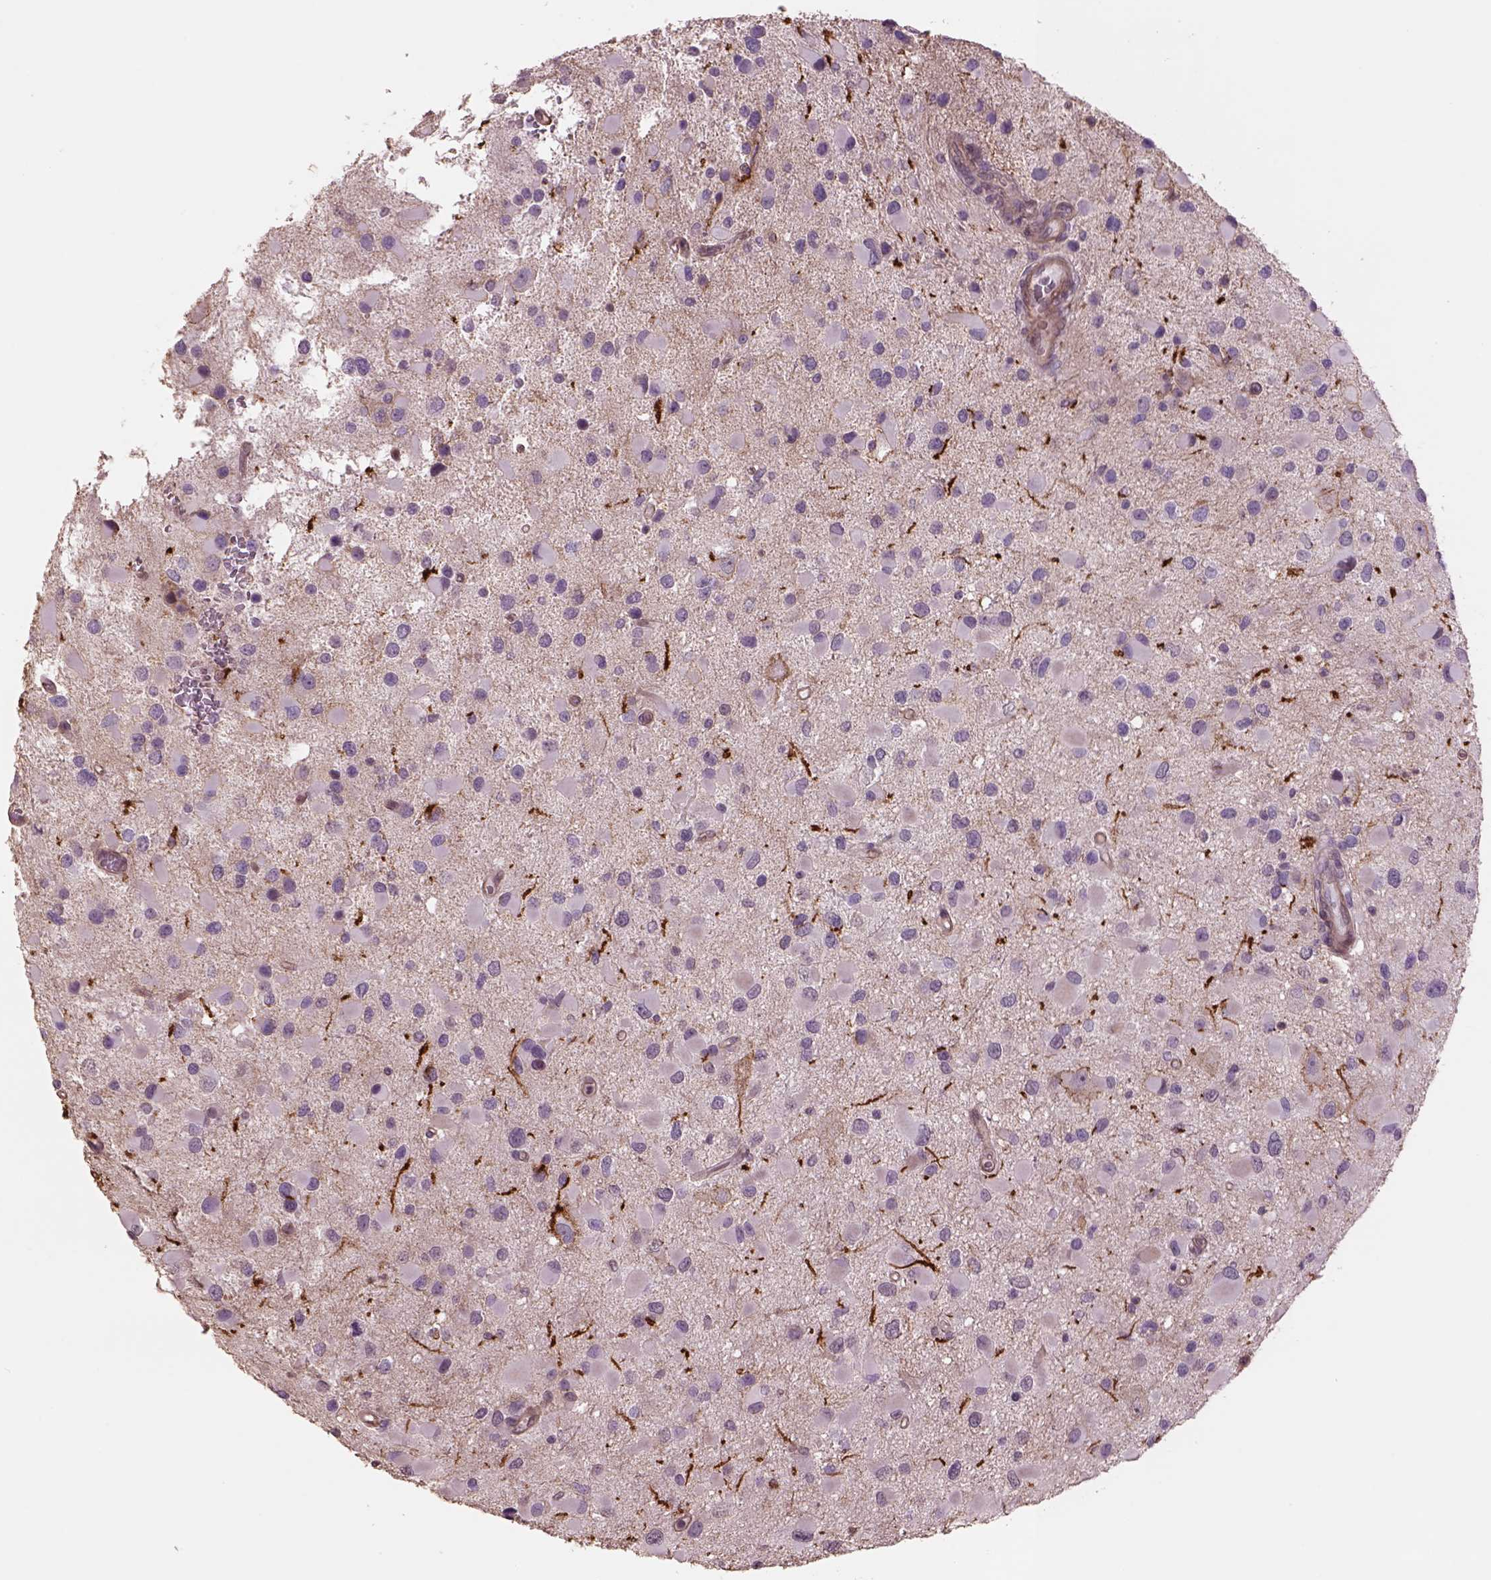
{"staining": {"intensity": "negative", "quantity": "none", "location": "none"}, "tissue": "glioma", "cell_type": "Tumor cells", "image_type": "cancer", "snomed": [{"axis": "morphology", "description": "Glioma, malignant, Low grade"}, {"axis": "topography", "description": "Brain"}], "caption": "Histopathology image shows no protein positivity in tumor cells of glioma tissue.", "gene": "LIN7A", "patient": {"sex": "female", "age": 32}}